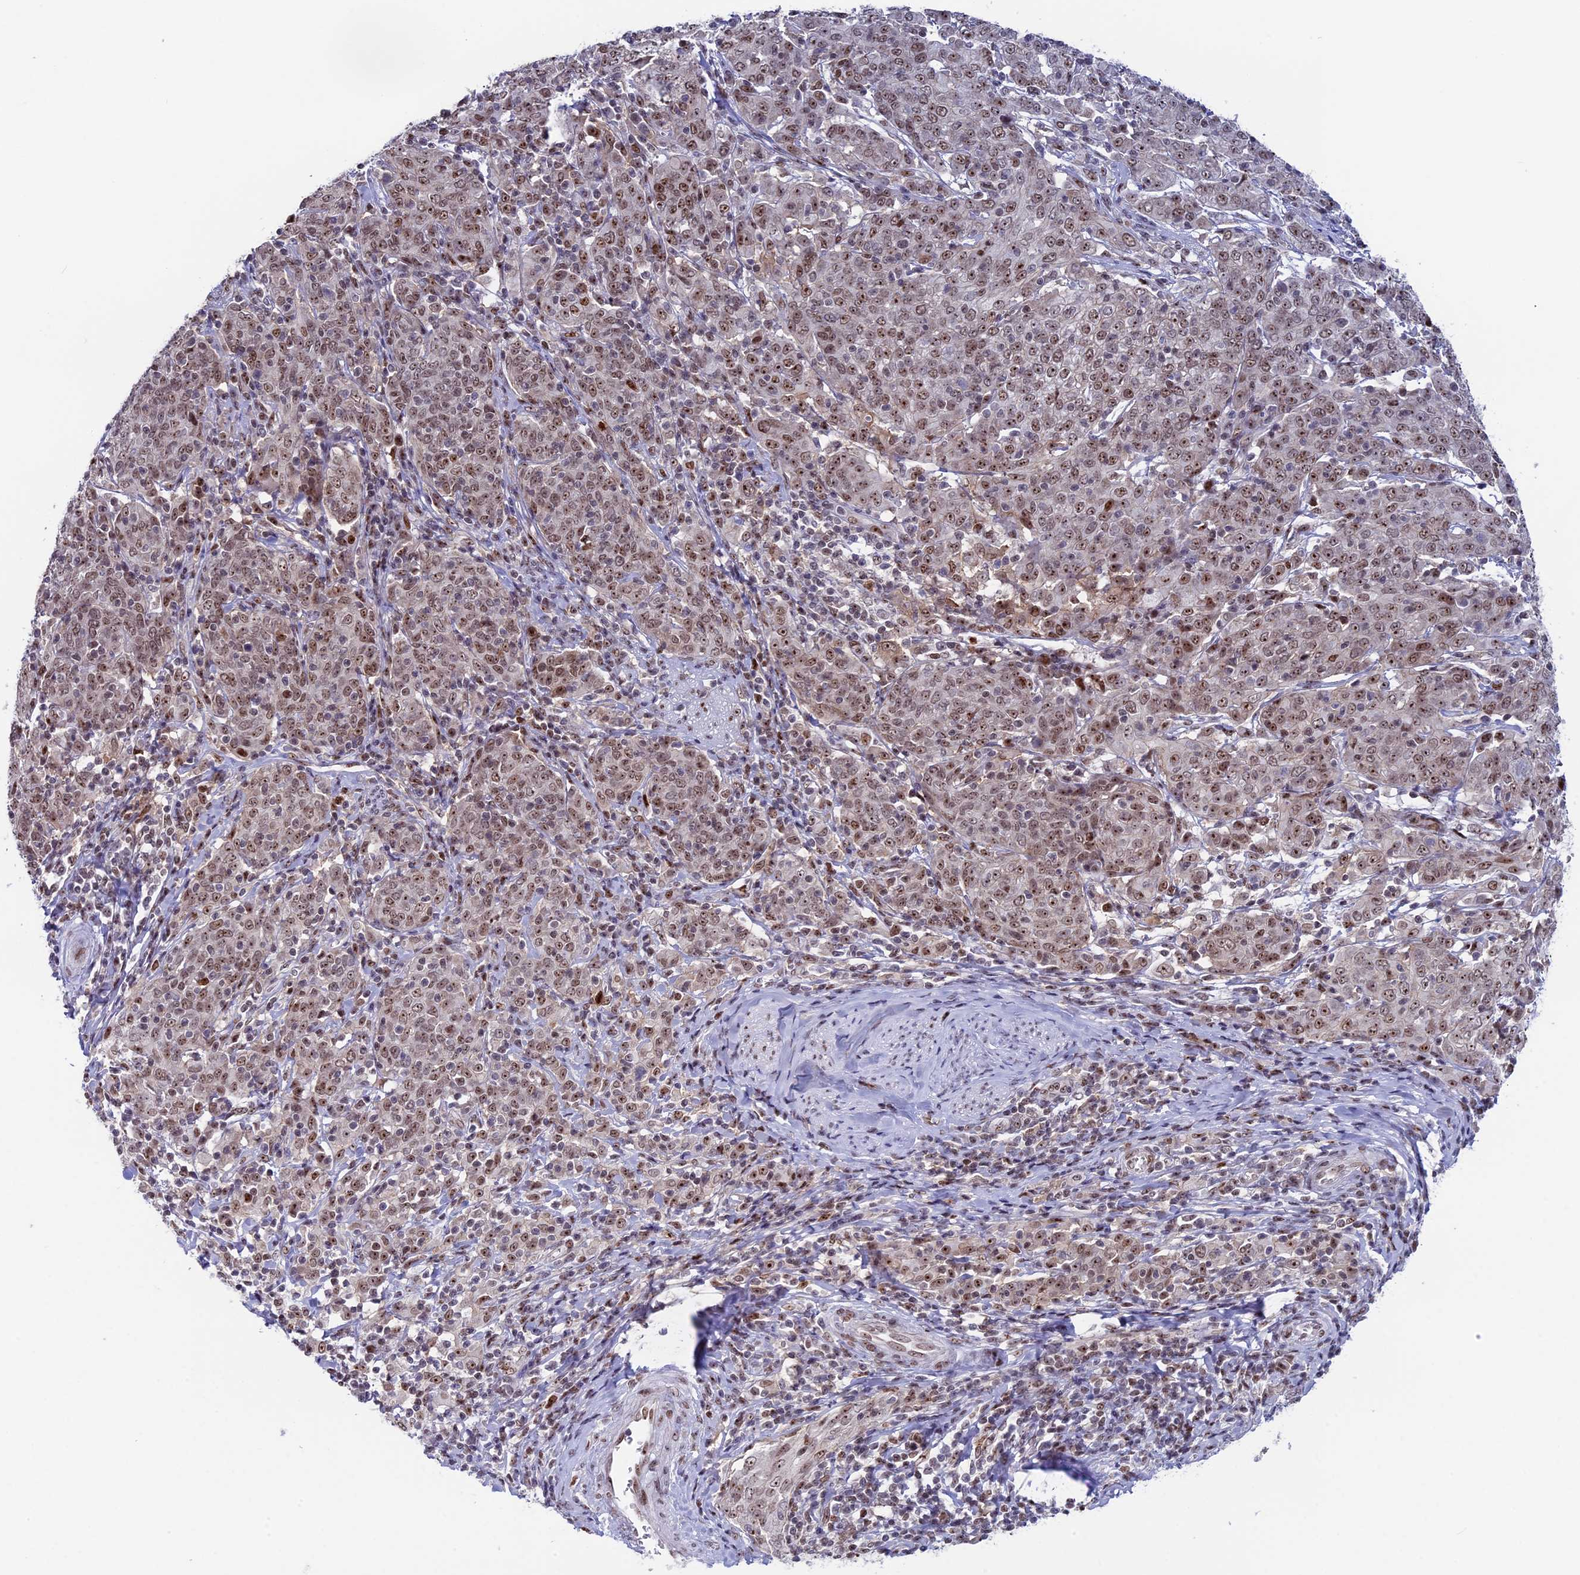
{"staining": {"intensity": "moderate", "quantity": ">75%", "location": "nuclear"}, "tissue": "cervical cancer", "cell_type": "Tumor cells", "image_type": "cancer", "snomed": [{"axis": "morphology", "description": "Squamous cell carcinoma, NOS"}, {"axis": "topography", "description": "Cervix"}], "caption": "Immunohistochemical staining of cervical squamous cell carcinoma displays medium levels of moderate nuclear staining in approximately >75% of tumor cells.", "gene": "CCDC86", "patient": {"sex": "female", "age": 67}}